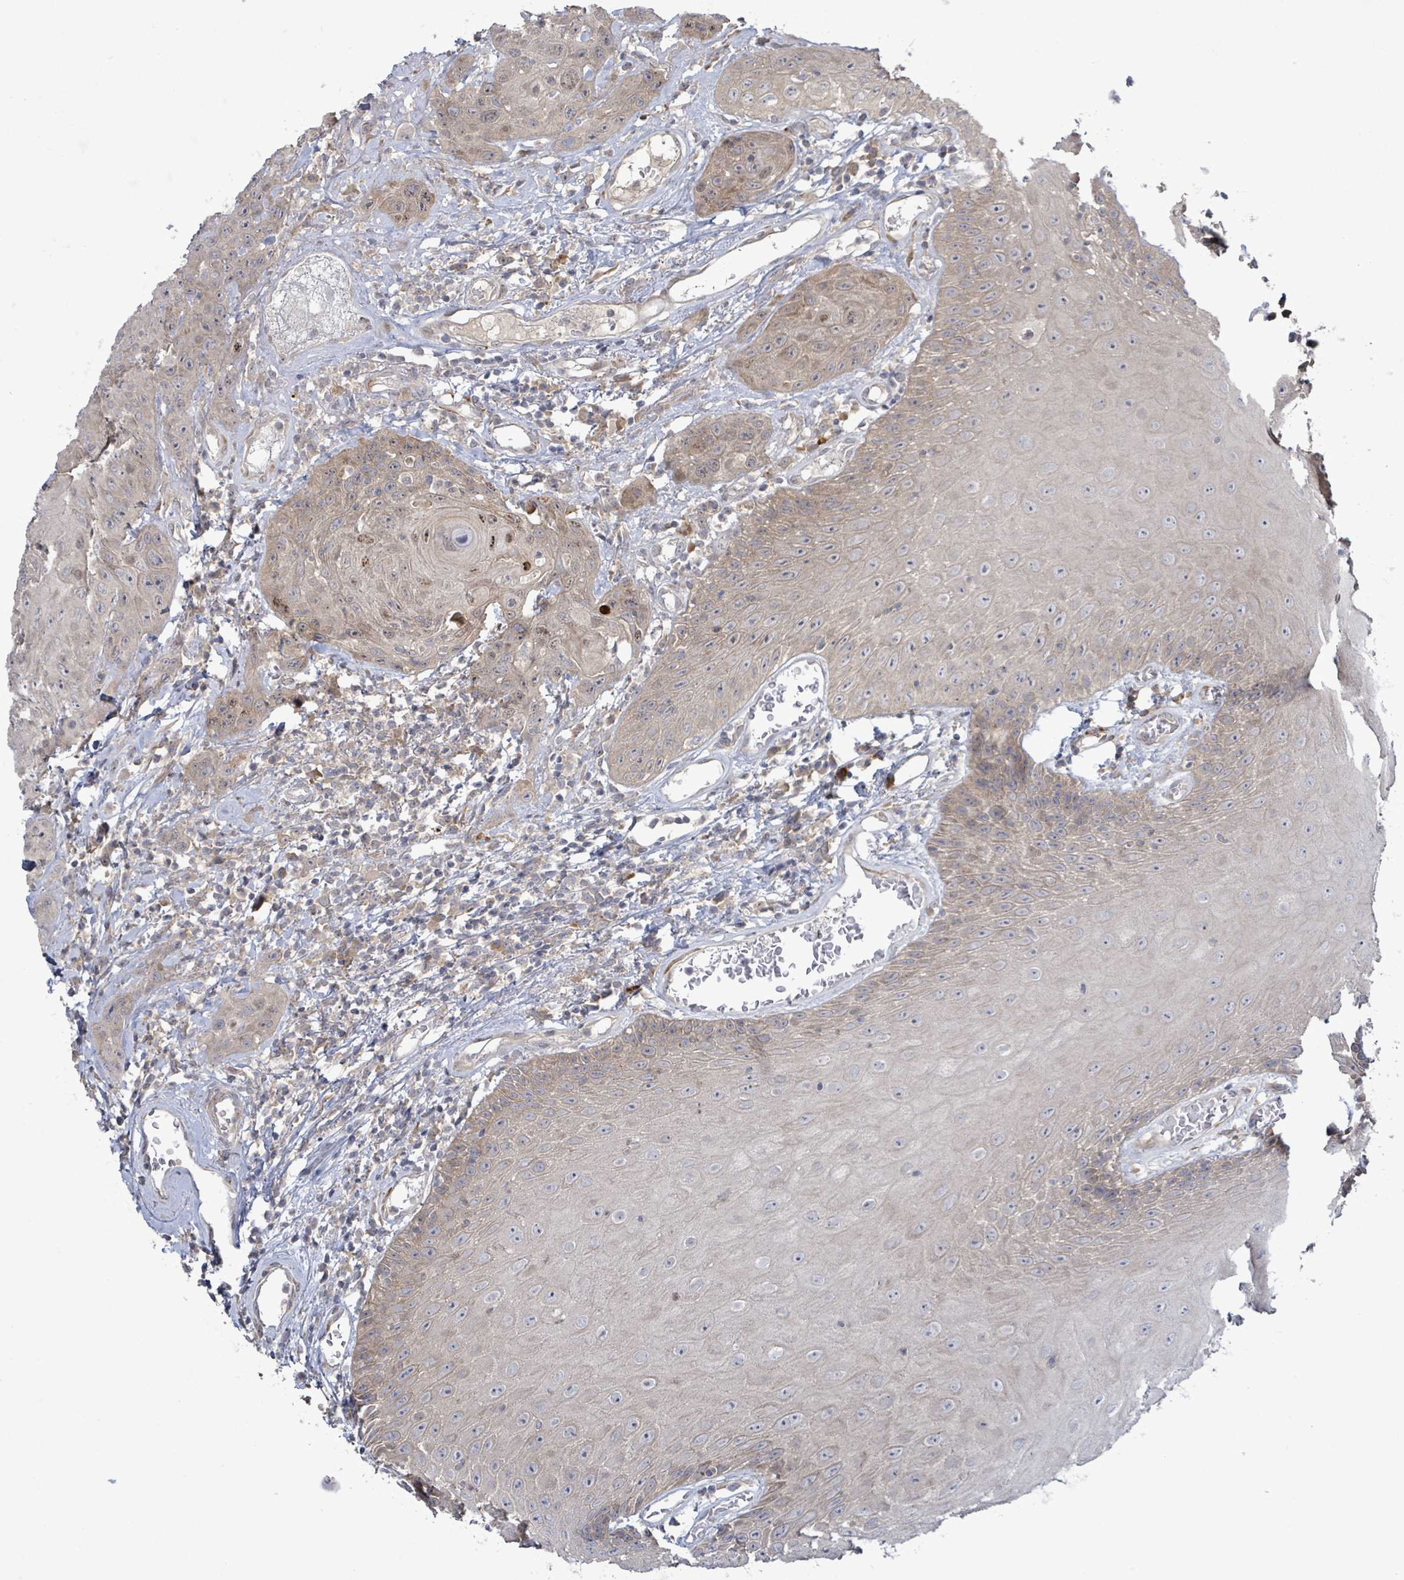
{"staining": {"intensity": "negative", "quantity": "none", "location": "none"}, "tissue": "head and neck cancer", "cell_type": "Tumor cells", "image_type": "cancer", "snomed": [{"axis": "morphology", "description": "Squamous cell carcinoma, NOS"}, {"axis": "topography", "description": "Head-Neck"}], "caption": "This is an immunohistochemistry (IHC) photomicrograph of human squamous cell carcinoma (head and neck). There is no staining in tumor cells.", "gene": "SLIT3", "patient": {"sex": "female", "age": 59}}